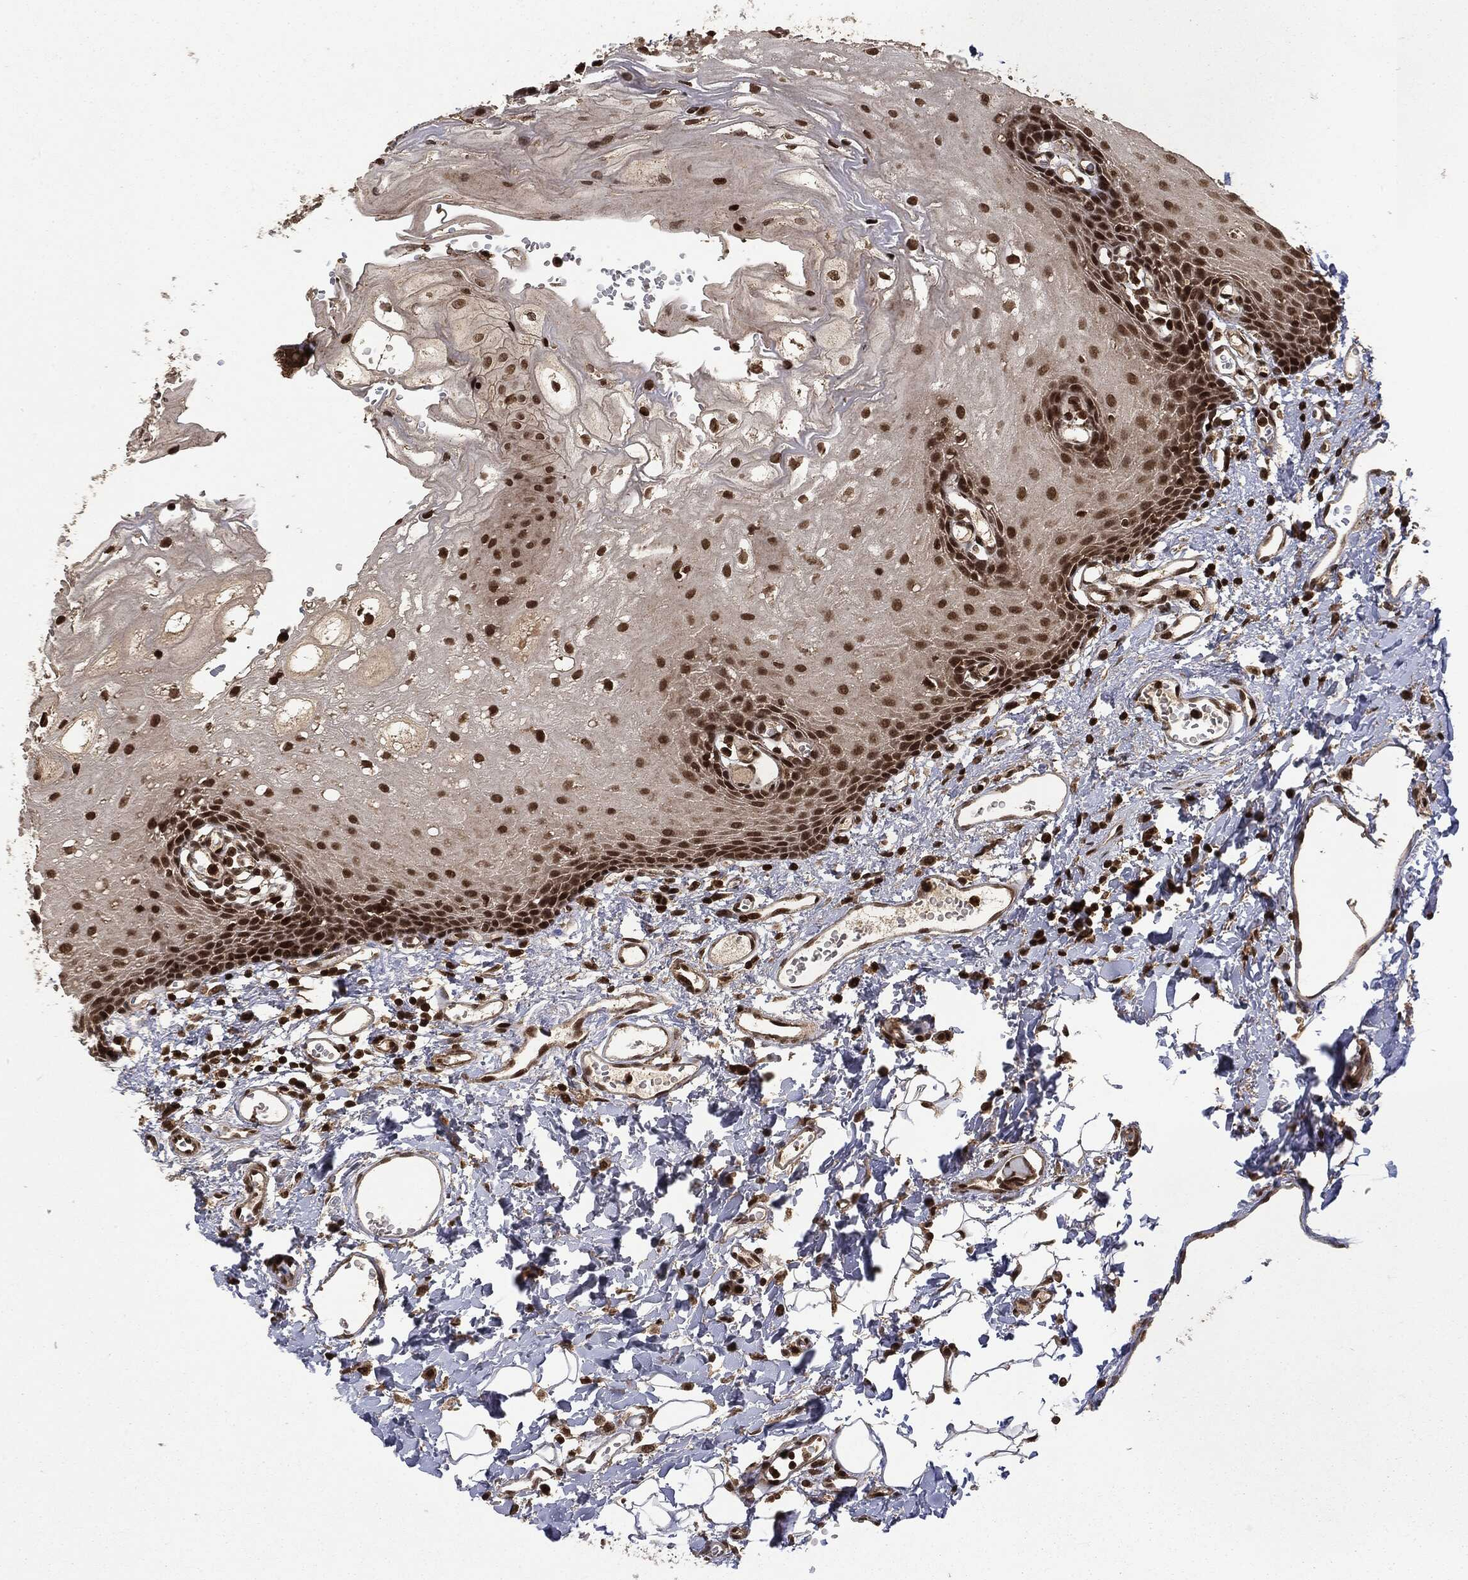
{"staining": {"intensity": "strong", "quantity": ">75%", "location": "nuclear"}, "tissue": "oral mucosa", "cell_type": "Squamous epithelial cells", "image_type": "normal", "snomed": [{"axis": "morphology", "description": "Normal tissue, NOS"}, {"axis": "morphology", "description": "Squamous cell carcinoma, NOS"}, {"axis": "topography", "description": "Oral tissue"}, {"axis": "topography", "description": "Head-Neck"}], "caption": "IHC photomicrograph of benign oral mucosa stained for a protein (brown), which displays high levels of strong nuclear expression in approximately >75% of squamous epithelial cells.", "gene": "CTDP1", "patient": {"sex": "female", "age": 70}}